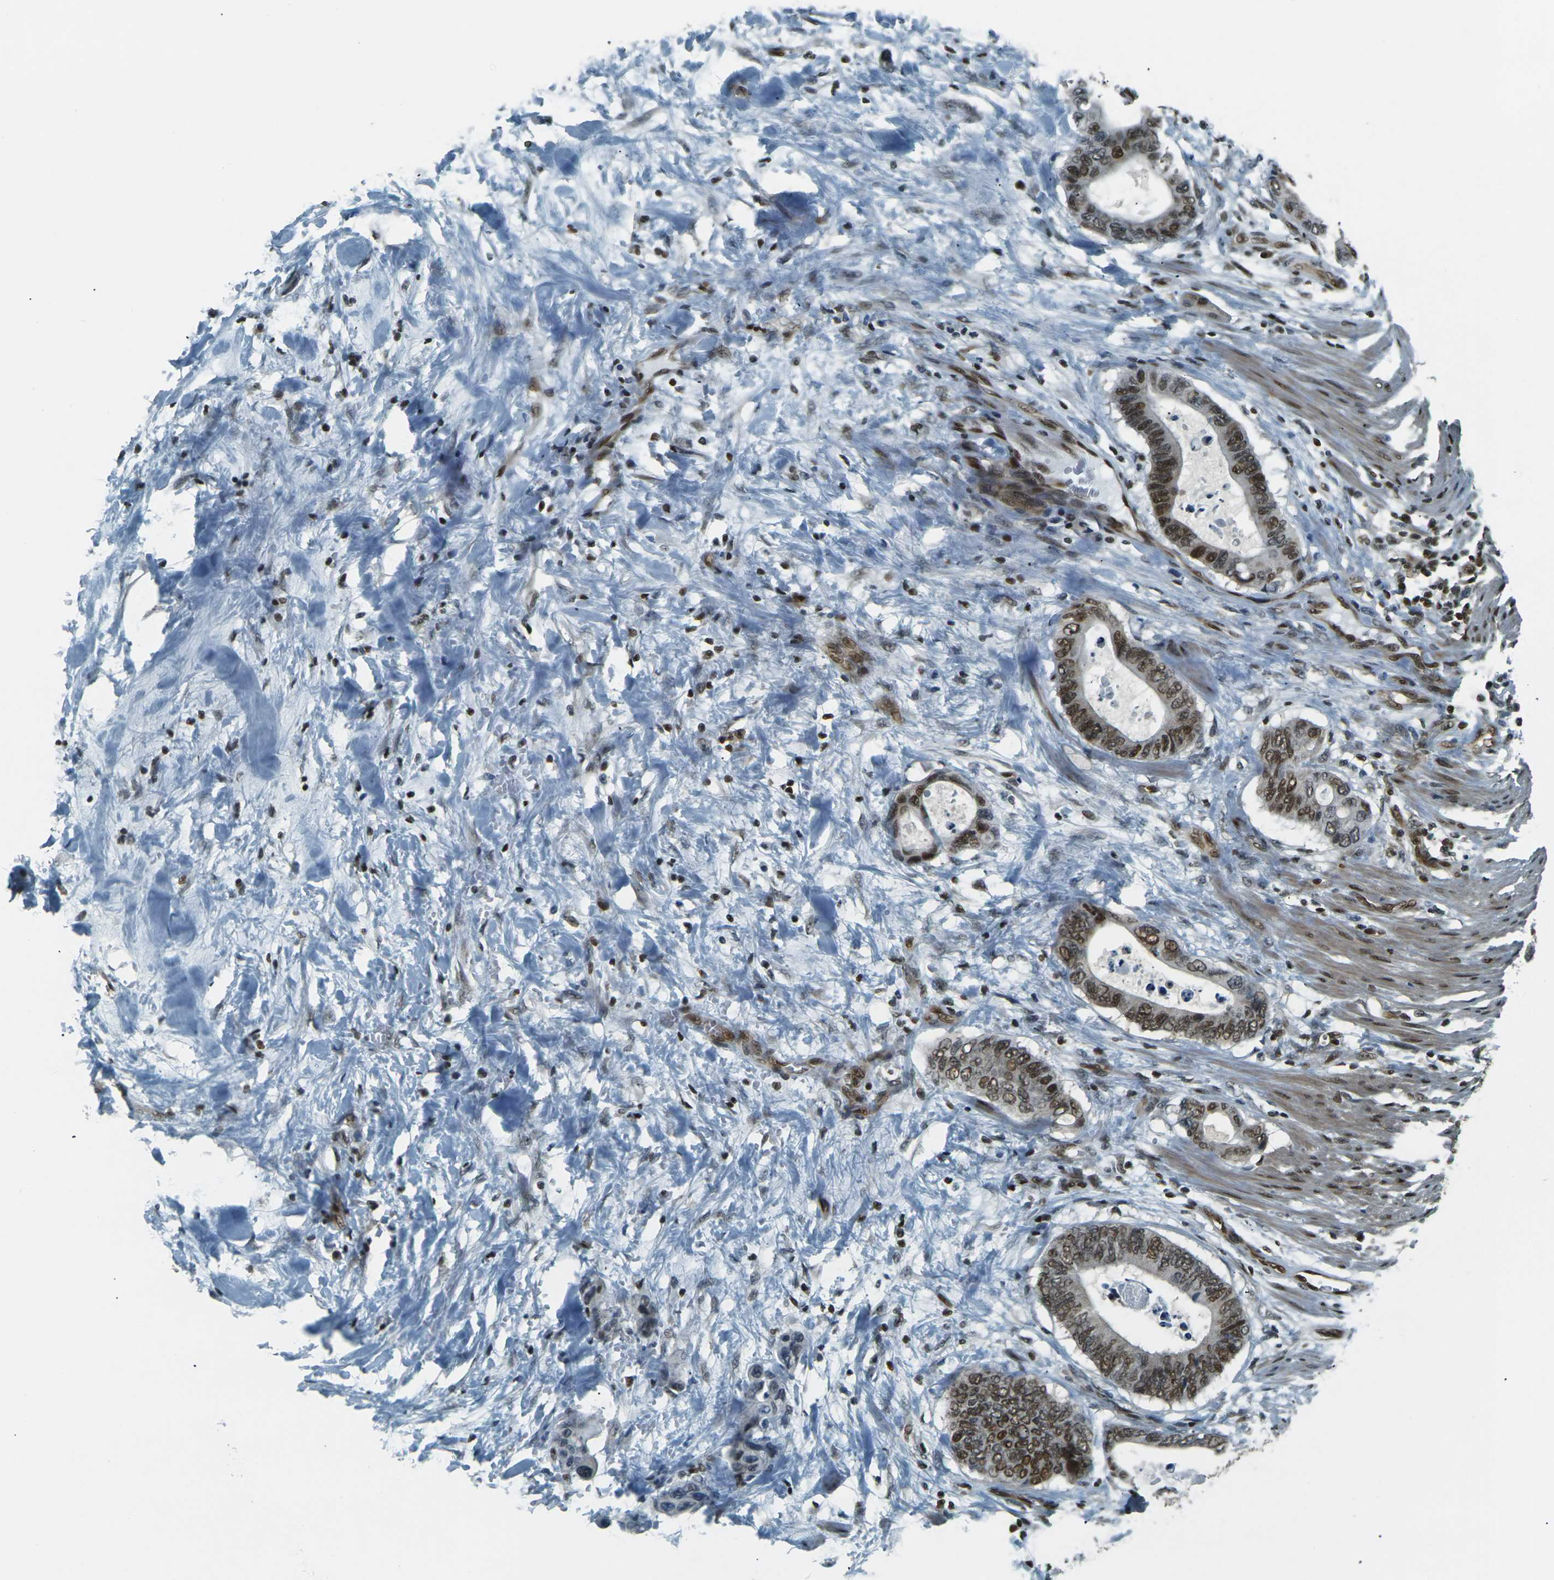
{"staining": {"intensity": "moderate", "quantity": ">75%", "location": "nuclear"}, "tissue": "colorectal cancer", "cell_type": "Tumor cells", "image_type": "cancer", "snomed": [{"axis": "morphology", "description": "Normal tissue, NOS"}, {"axis": "morphology", "description": "Adenocarcinoma, NOS"}, {"axis": "topography", "description": "Colon"}], "caption": "Colorectal adenocarcinoma stained with a protein marker reveals moderate staining in tumor cells.", "gene": "NHEJ1", "patient": {"sex": "male", "age": 82}}